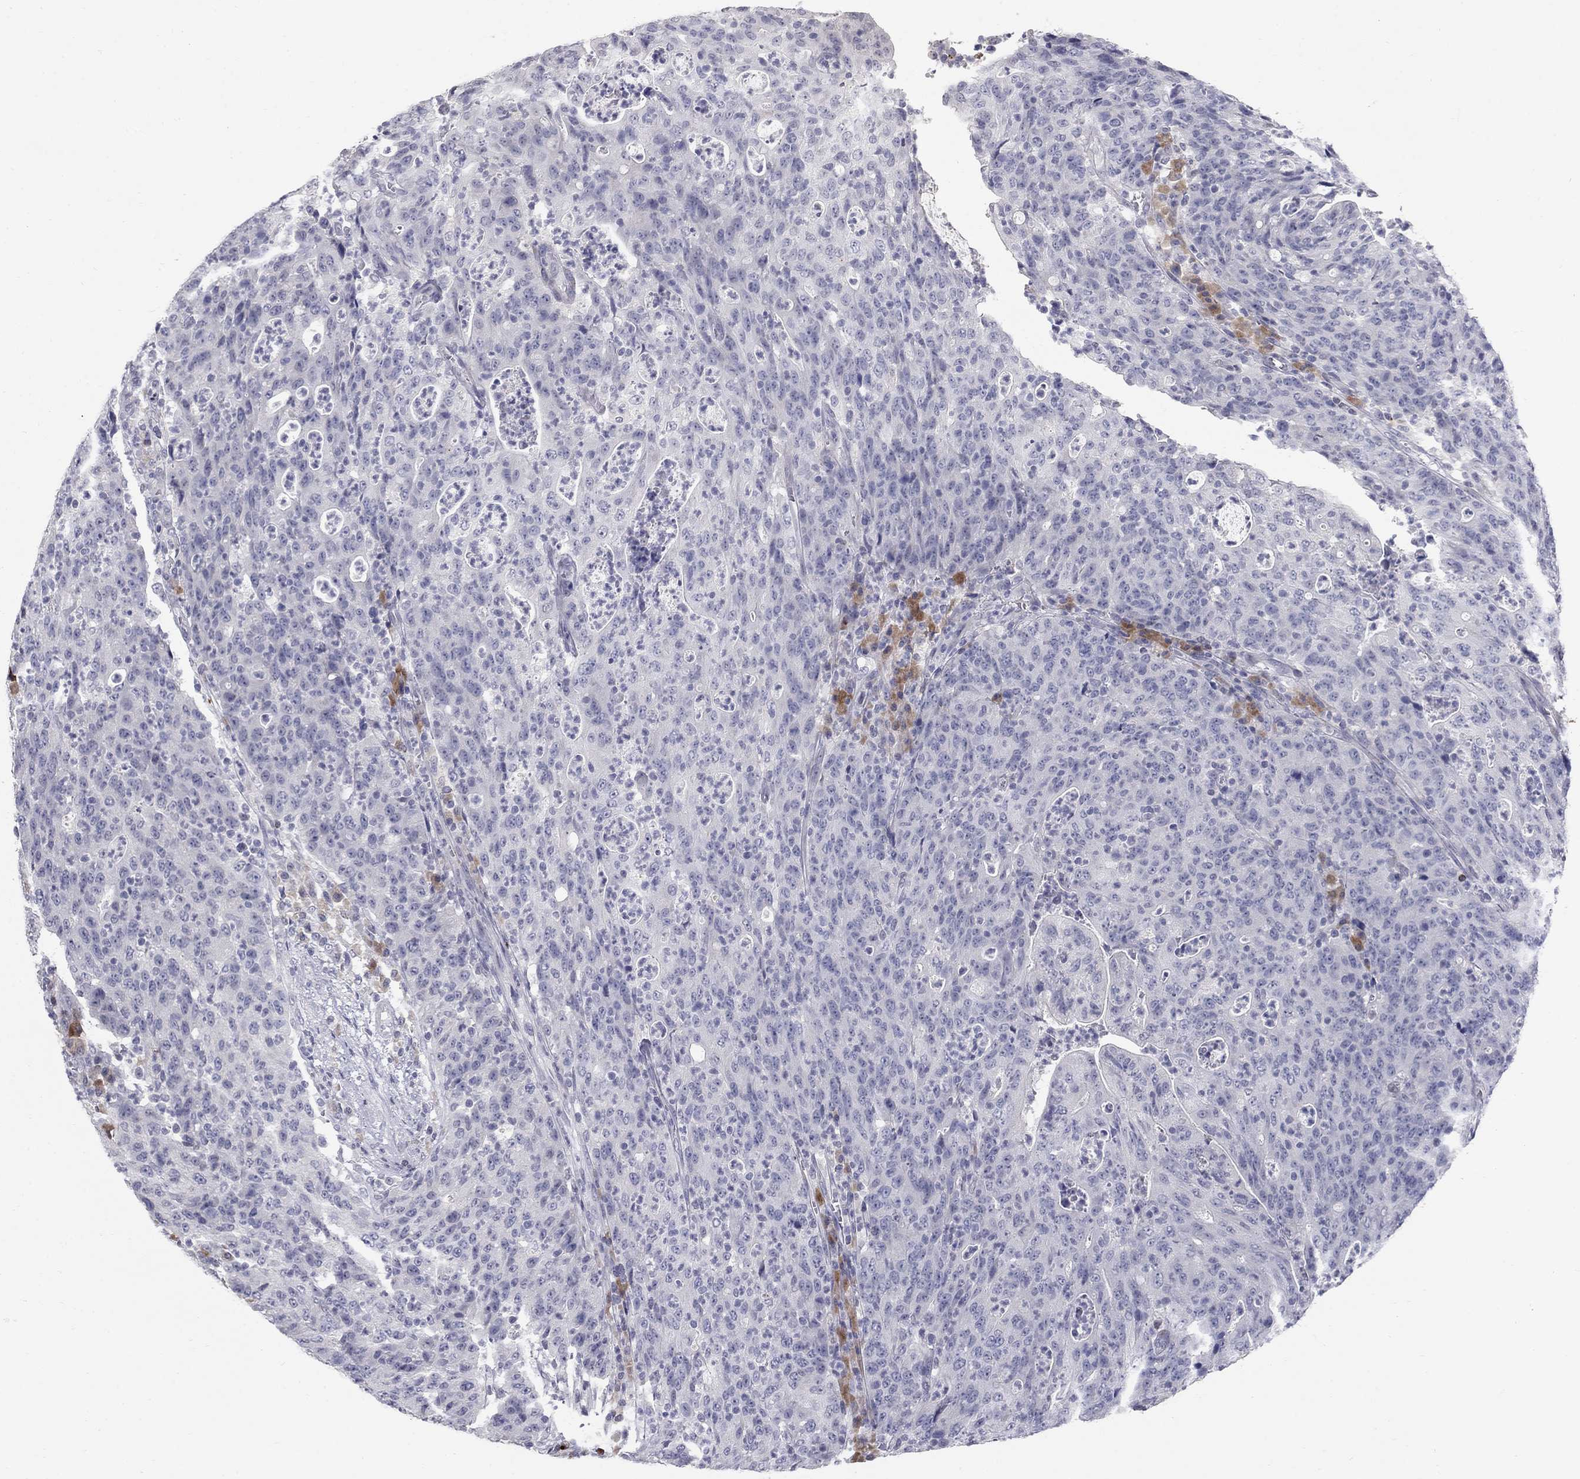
{"staining": {"intensity": "negative", "quantity": "none", "location": "none"}, "tissue": "colorectal cancer", "cell_type": "Tumor cells", "image_type": "cancer", "snomed": [{"axis": "morphology", "description": "Adenocarcinoma, NOS"}, {"axis": "topography", "description": "Colon"}], "caption": "Tumor cells show no significant staining in colorectal cancer.", "gene": "NTRK2", "patient": {"sex": "male", "age": 70}}